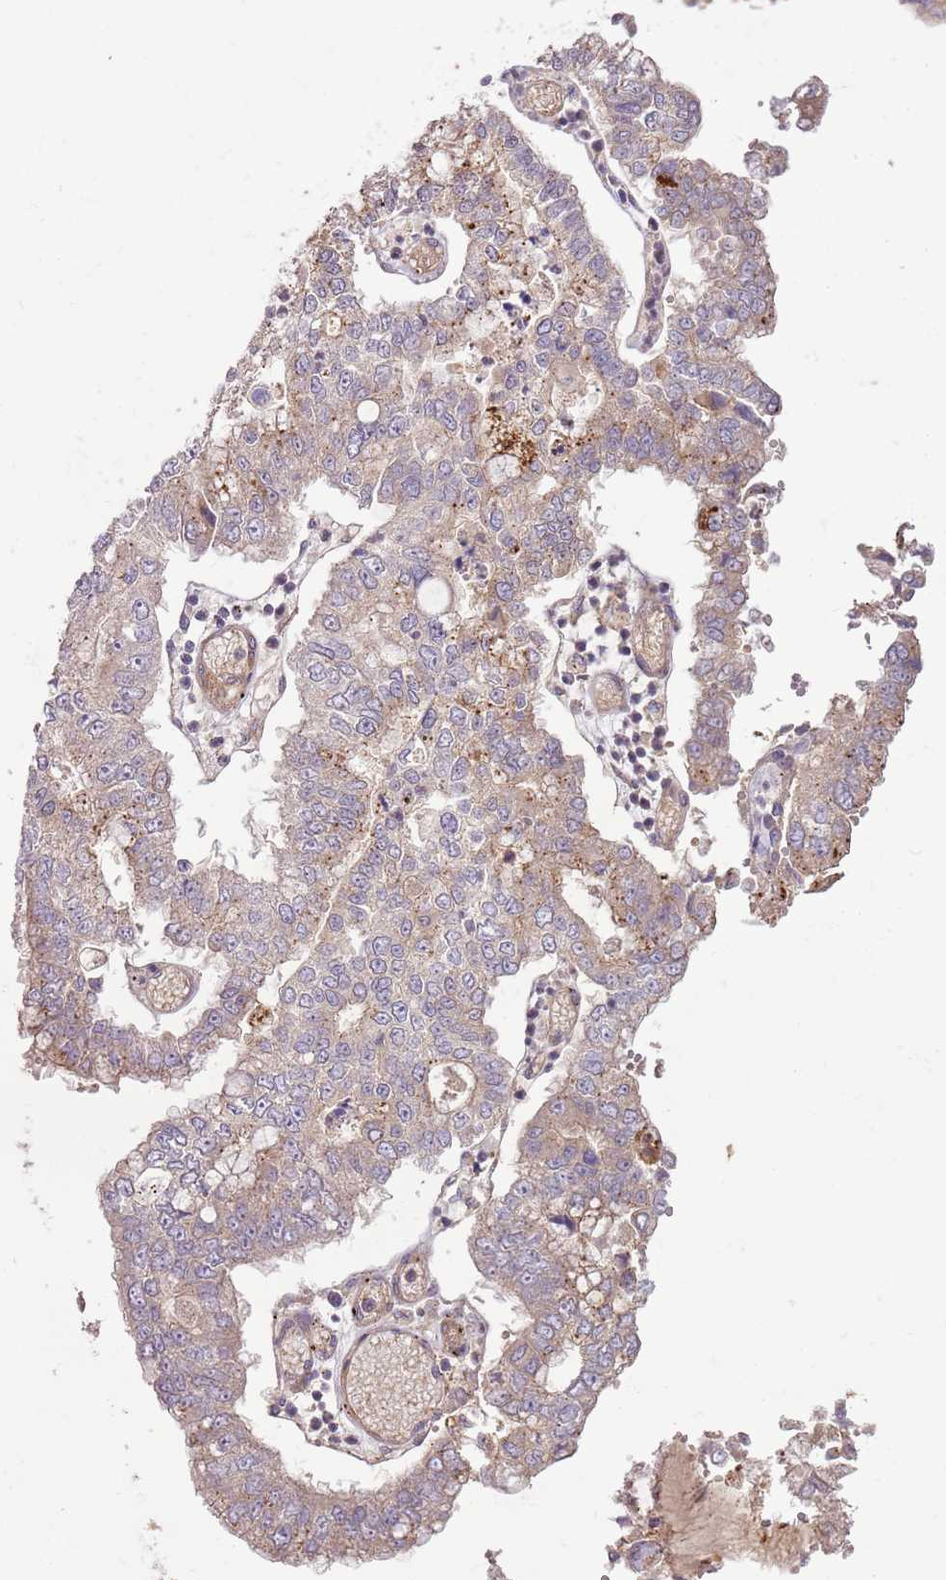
{"staining": {"intensity": "moderate", "quantity": "25%-75%", "location": "cytoplasmic/membranous"}, "tissue": "stomach cancer", "cell_type": "Tumor cells", "image_type": "cancer", "snomed": [{"axis": "morphology", "description": "Adenocarcinoma, NOS"}, {"axis": "topography", "description": "Stomach"}], "caption": "Protein expression analysis of human stomach adenocarcinoma reveals moderate cytoplasmic/membranous positivity in approximately 25%-75% of tumor cells. (IHC, brightfield microscopy, high magnification).", "gene": "RNF128", "patient": {"sex": "male", "age": 76}}